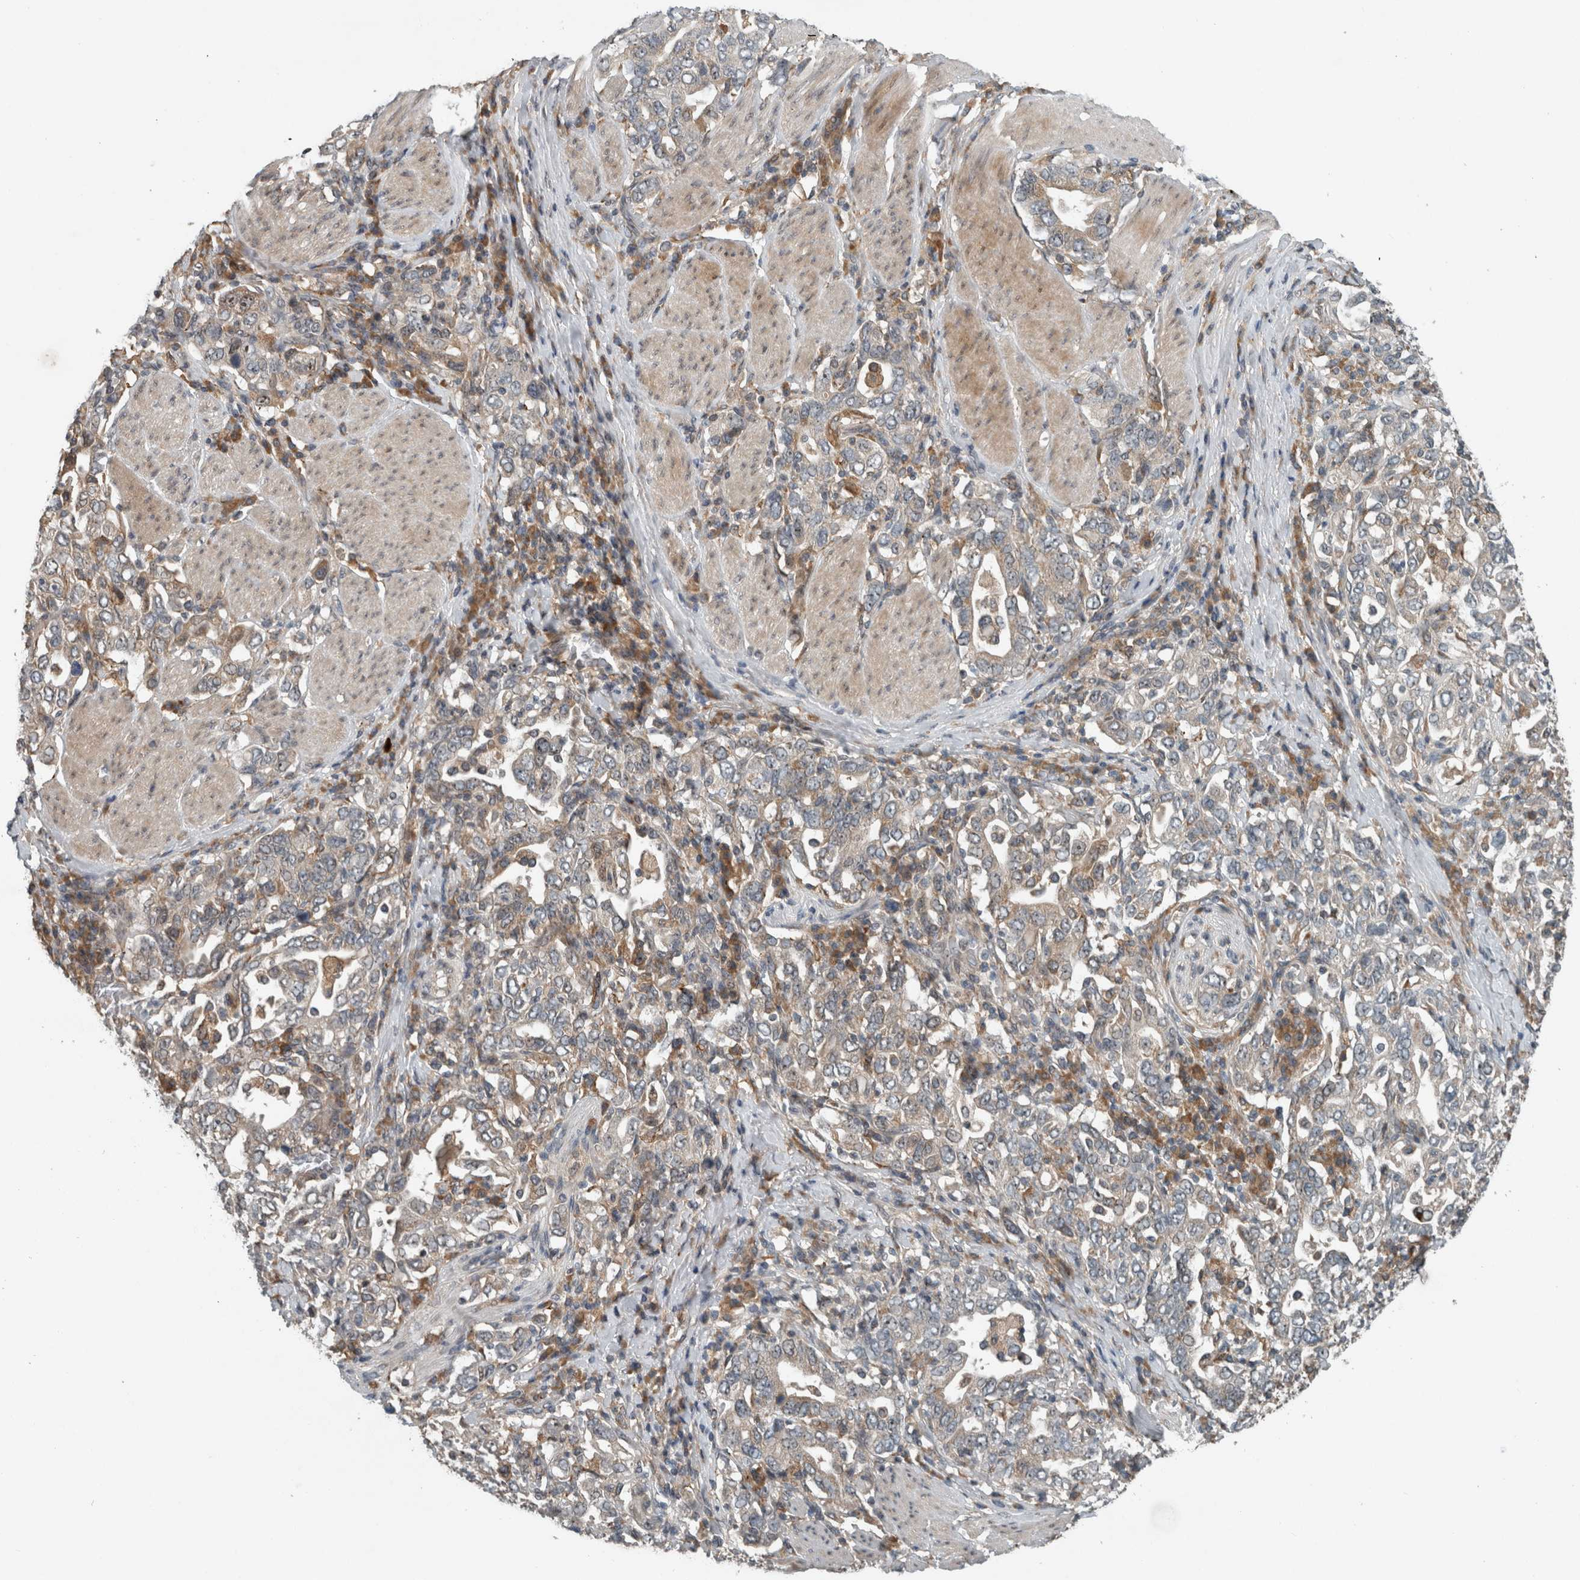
{"staining": {"intensity": "weak", "quantity": "25%-75%", "location": "cytoplasmic/membranous"}, "tissue": "stomach cancer", "cell_type": "Tumor cells", "image_type": "cancer", "snomed": [{"axis": "morphology", "description": "Adenocarcinoma, NOS"}, {"axis": "topography", "description": "Stomach, upper"}], "caption": "Immunohistochemical staining of human stomach cancer reveals low levels of weak cytoplasmic/membranous expression in about 25%-75% of tumor cells. Nuclei are stained in blue.", "gene": "GPR137B", "patient": {"sex": "male", "age": 62}}